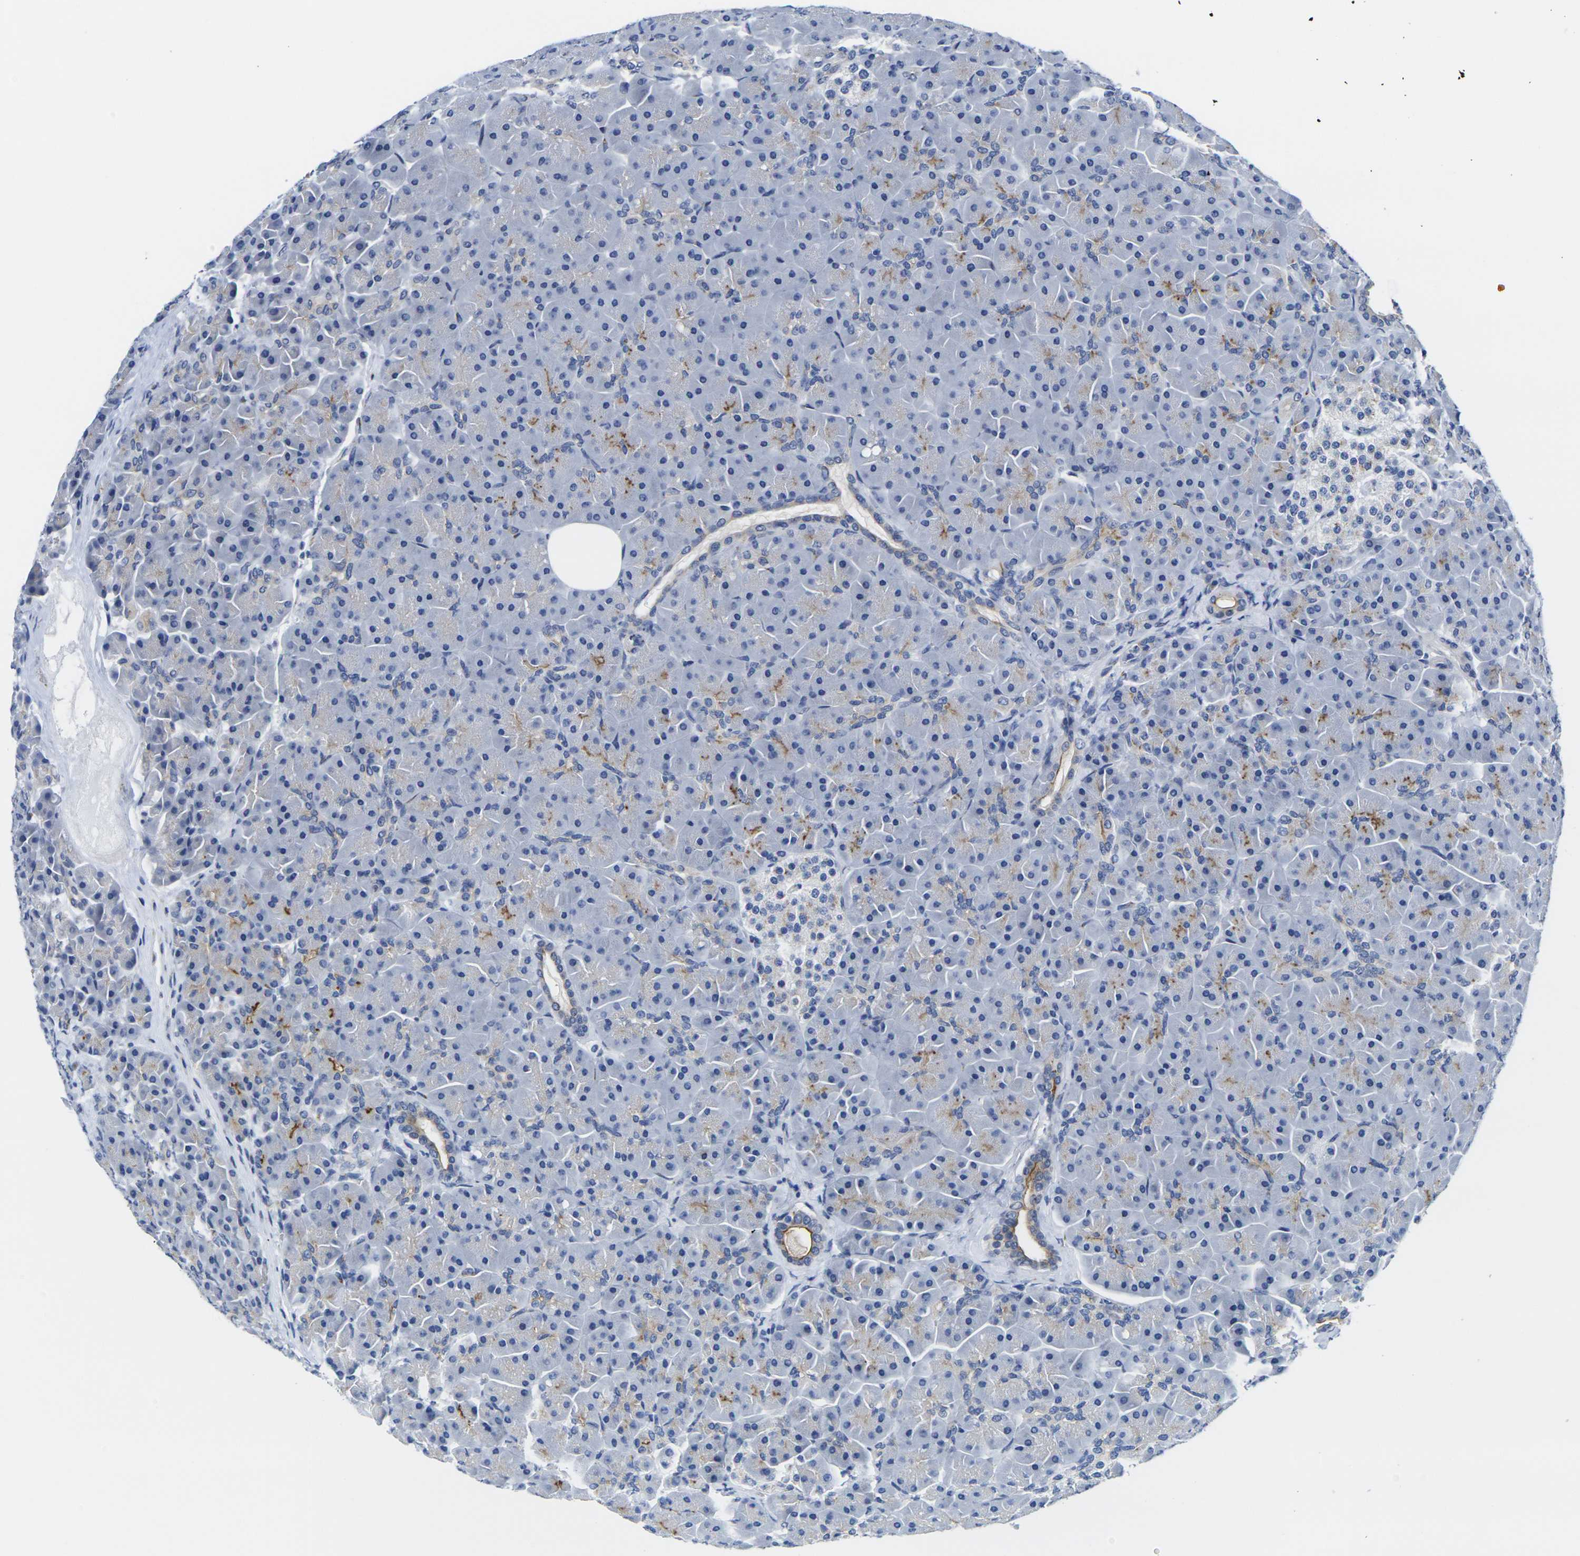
{"staining": {"intensity": "strong", "quantity": "<25%", "location": "cytoplasmic/membranous"}, "tissue": "pancreas", "cell_type": "Exocrine glandular cells", "image_type": "normal", "snomed": [{"axis": "morphology", "description": "Normal tissue, NOS"}, {"axis": "topography", "description": "Pancreas"}], "caption": "A brown stain shows strong cytoplasmic/membranous positivity of a protein in exocrine glandular cells of normal human pancreas. The protein of interest is shown in brown color, while the nuclei are stained blue.", "gene": "CRK", "patient": {"sex": "male", "age": 66}}